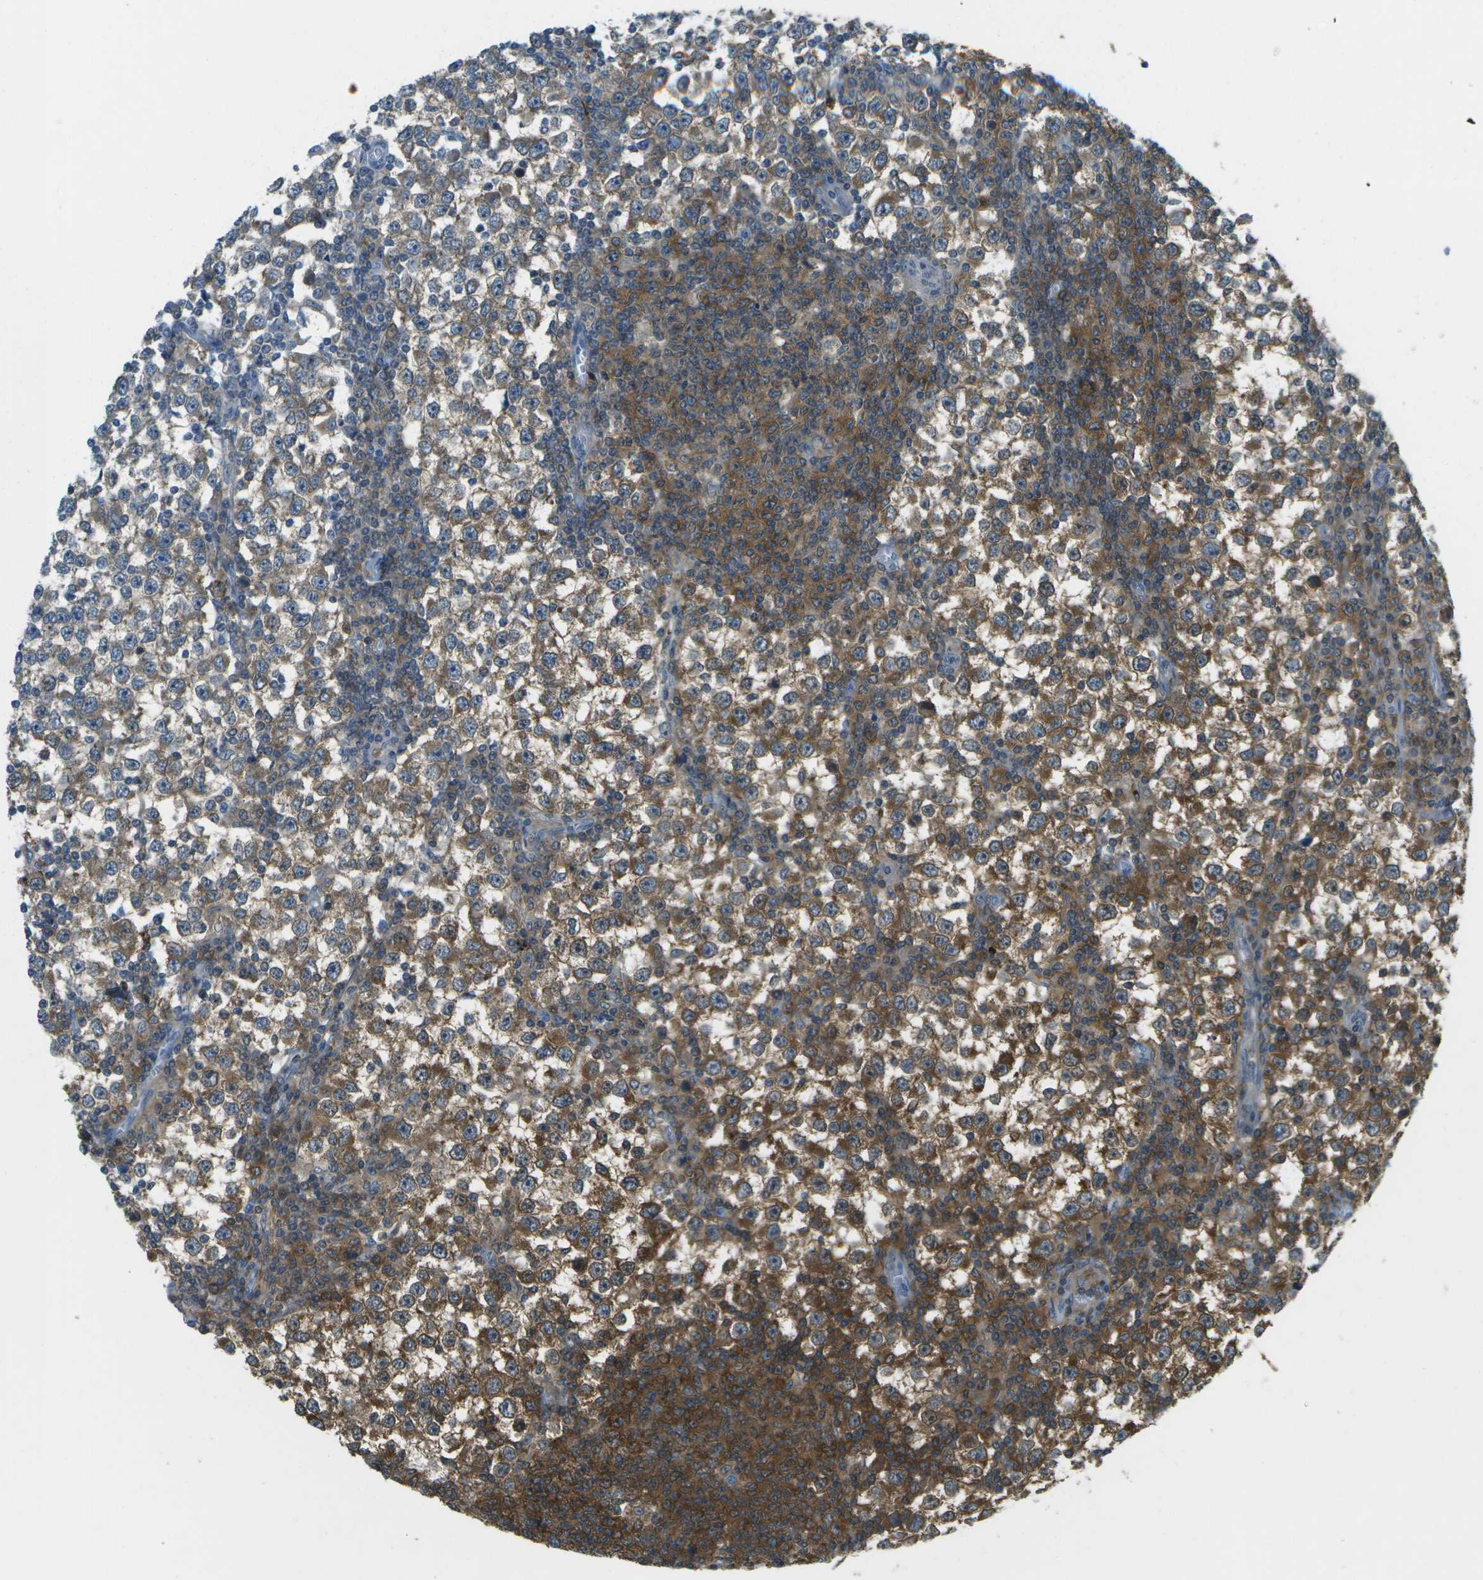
{"staining": {"intensity": "moderate", "quantity": ">75%", "location": "cytoplasmic/membranous"}, "tissue": "testis cancer", "cell_type": "Tumor cells", "image_type": "cancer", "snomed": [{"axis": "morphology", "description": "Seminoma, NOS"}, {"axis": "topography", "description": "Testis"}], "caption": "Immunohistochemistry (IHC) histopathology image of neoplastic tissue: human testis cancer (seminoma) stained using immunohistochemistry (IHC) demonstrates medium levels of moderate protein expression localized specifically in the cytoplasmic/membranous of tumor cells, appearing as a cytoplasmic/membranous brown color.", "gene": "CDH23", "patient": {"sex": "male", "age": 65}}